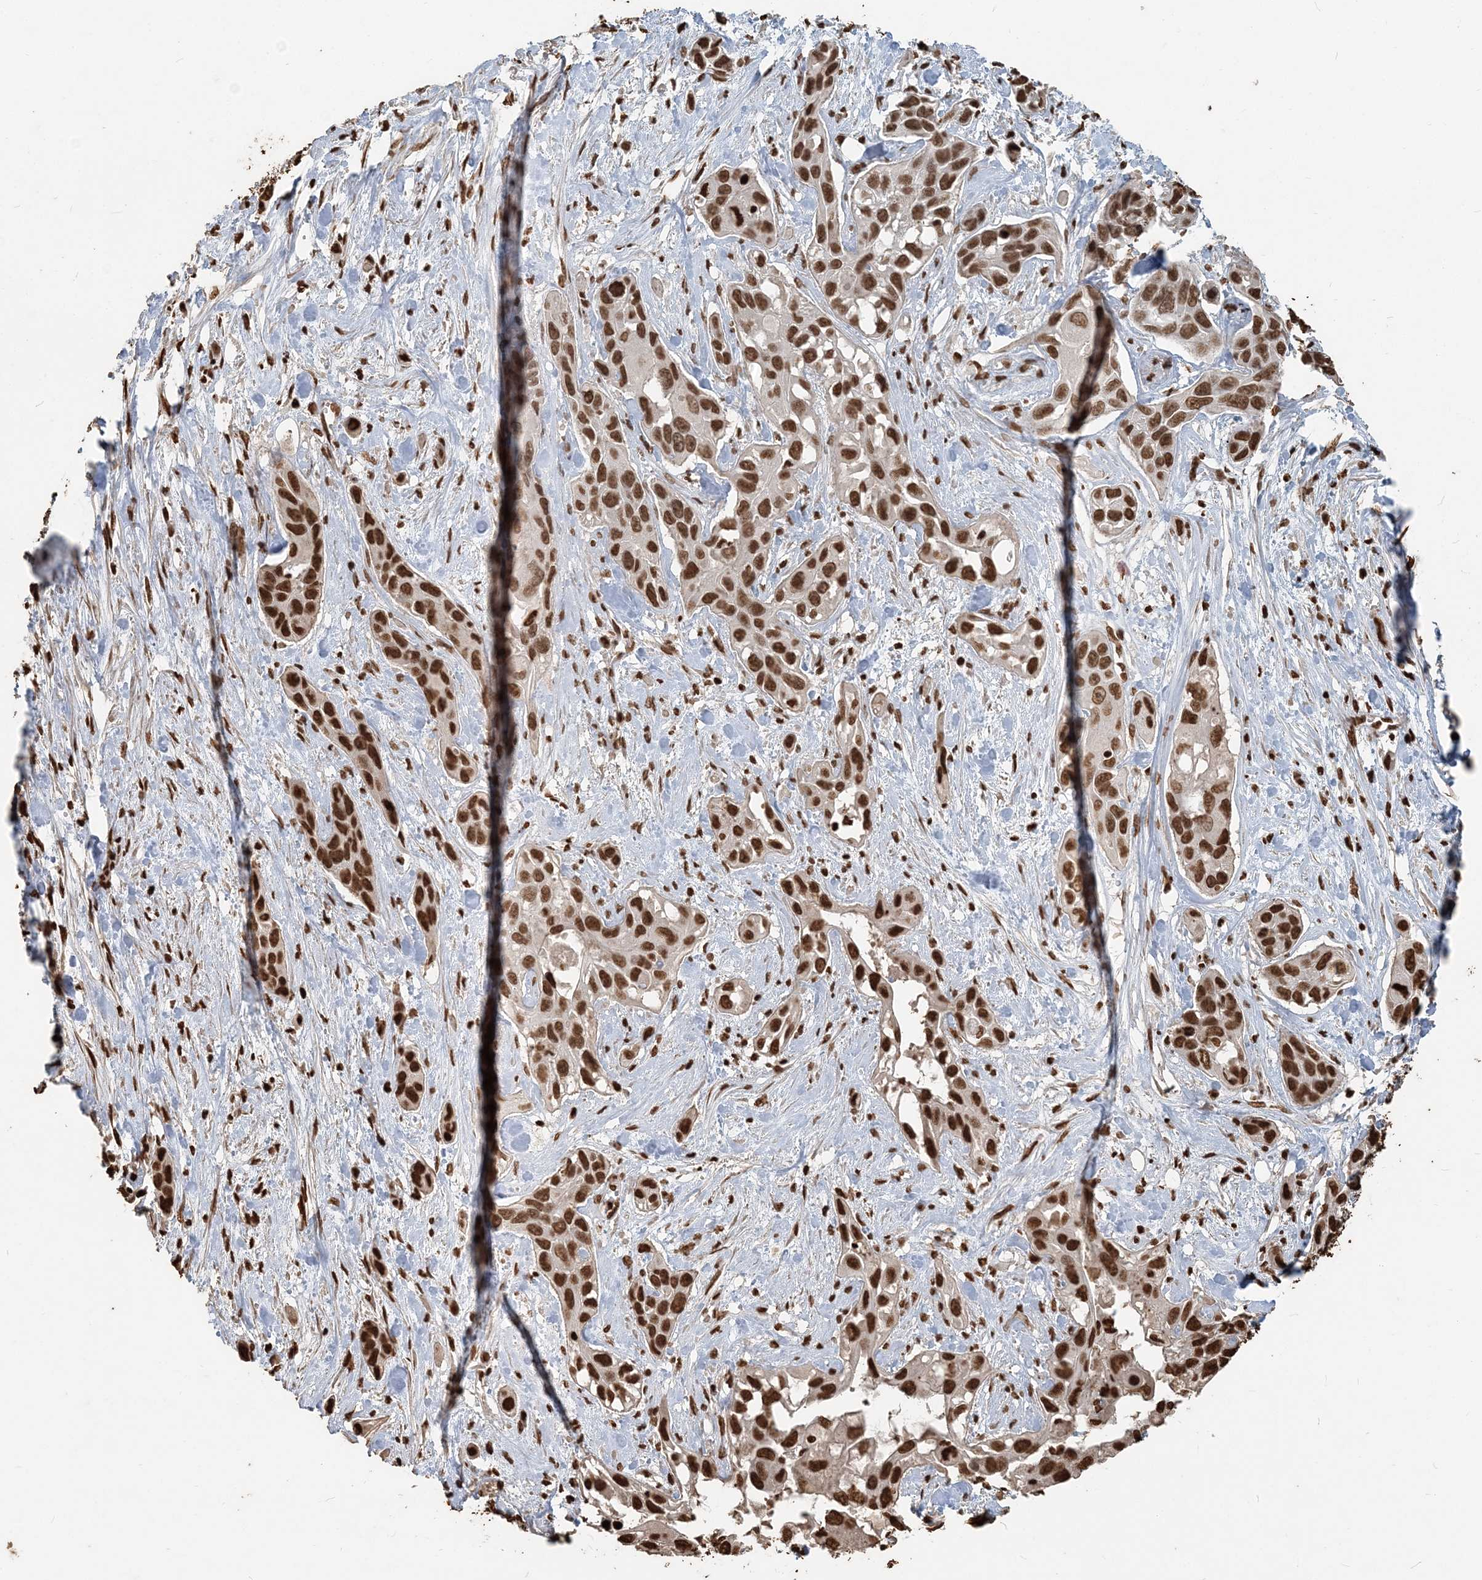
{"staining": {"intensity": "strong", "quantity": ">75%", "location": "nuclear"}, "tissue": "pancreatic cancer", "cell_type": "Tumor cells", "image_type": "cancer", "snomed": [{"axis": "morphology", "description": "Adenocarcinoma, NOS"}, {"axis": "topography", "description": "Pancreas"}], "caption": "This is a histology image of IHC staining of adenocarcinoma (pancreatic), which shows strong staining in the nuclear of tumor cells.", "gene": "H3-3B", "patient": {"sex": "female", "age": 60}}